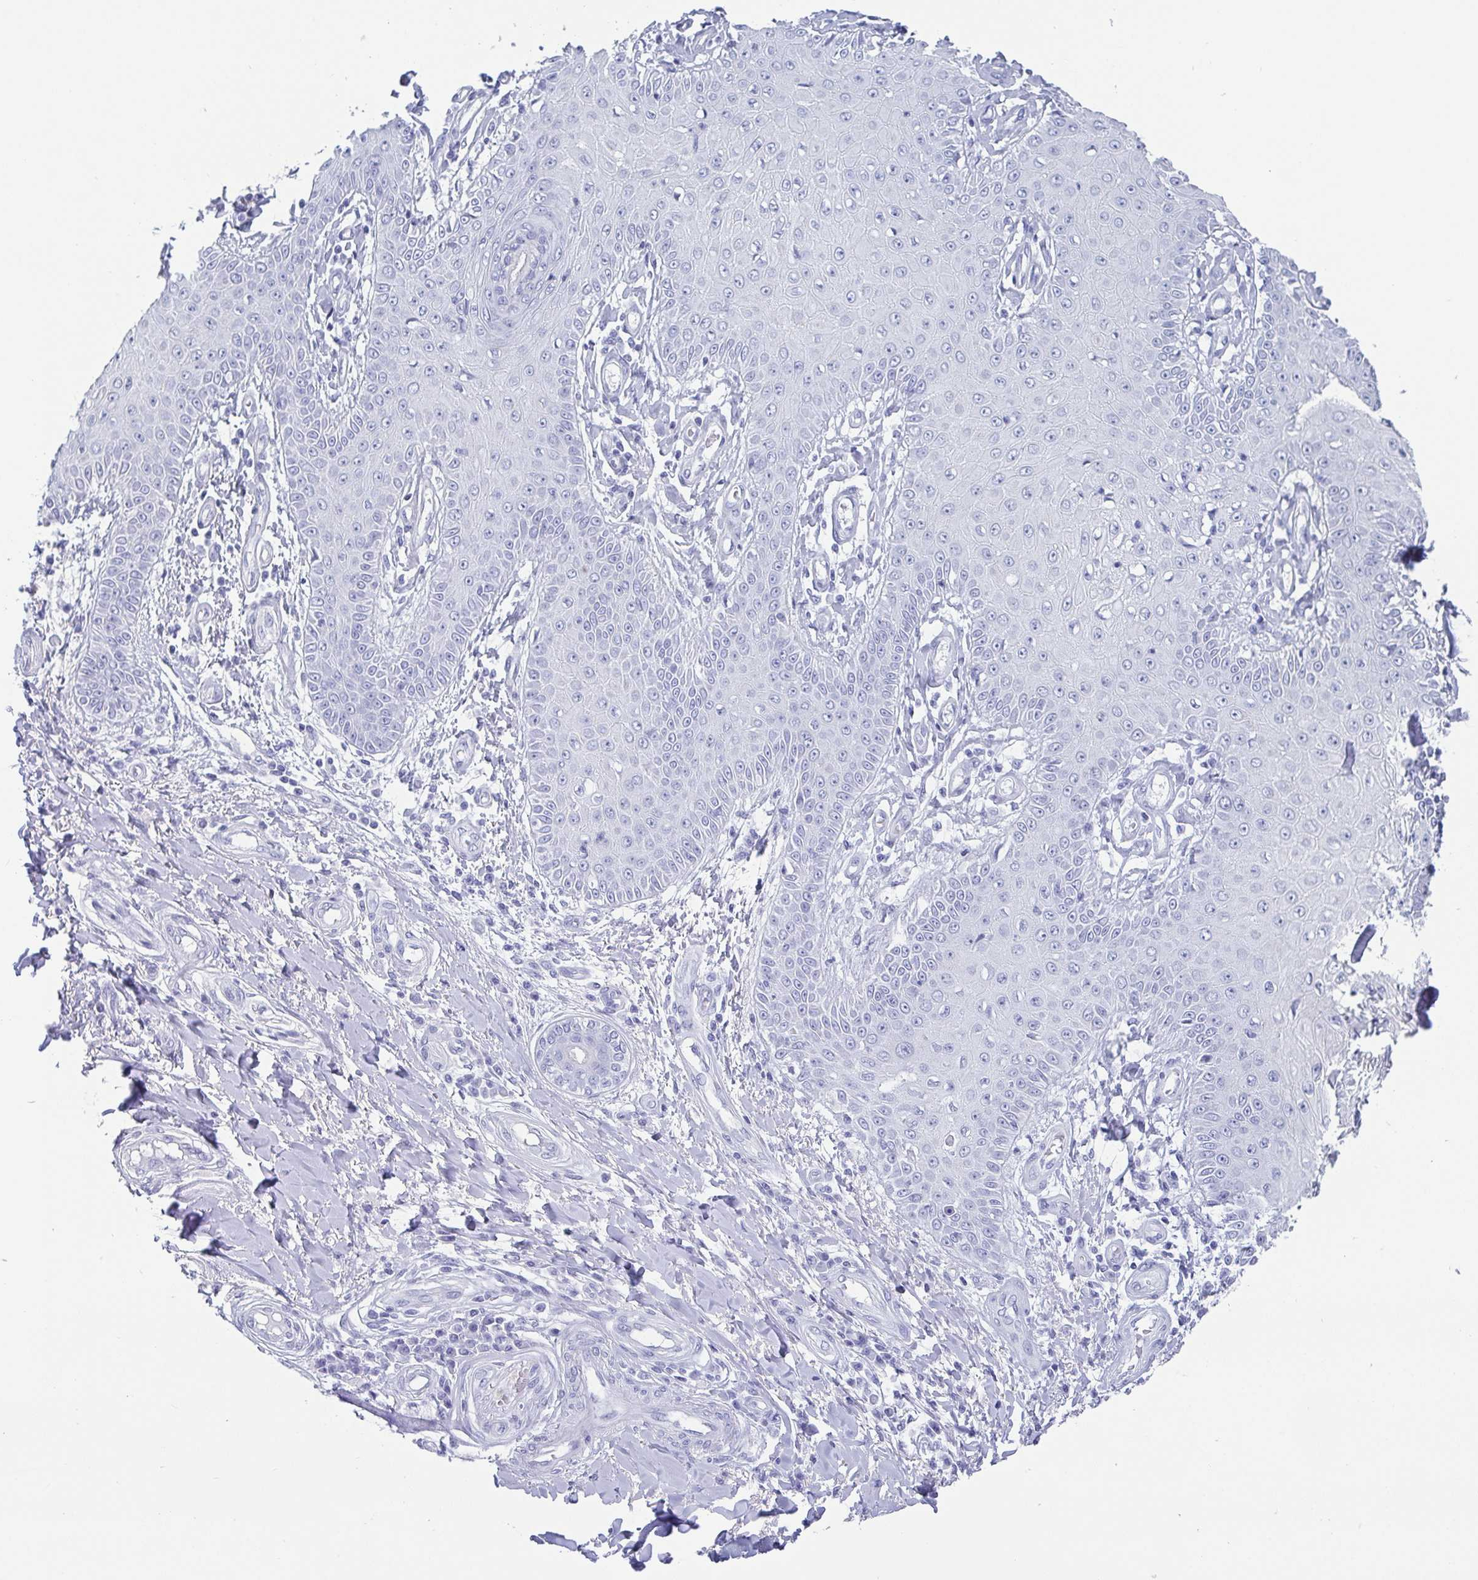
{"staining": {"intensity": "negative", "quantity": "none", "location": "none"}, "tissue": "skin cancer", "cell_type": "Tumor cells", "image_type": "cancer", "snomed": [{"axis": "morphology", "description": "Squamous cell carcinoma, NOS"}, {"axis": "topography", "description": "Skin"}], "caption": "There is no significant positivity in tumor cells of skin cancer.", "gene": "SCGN", "patient": {"sex": "male", "age": 70}}